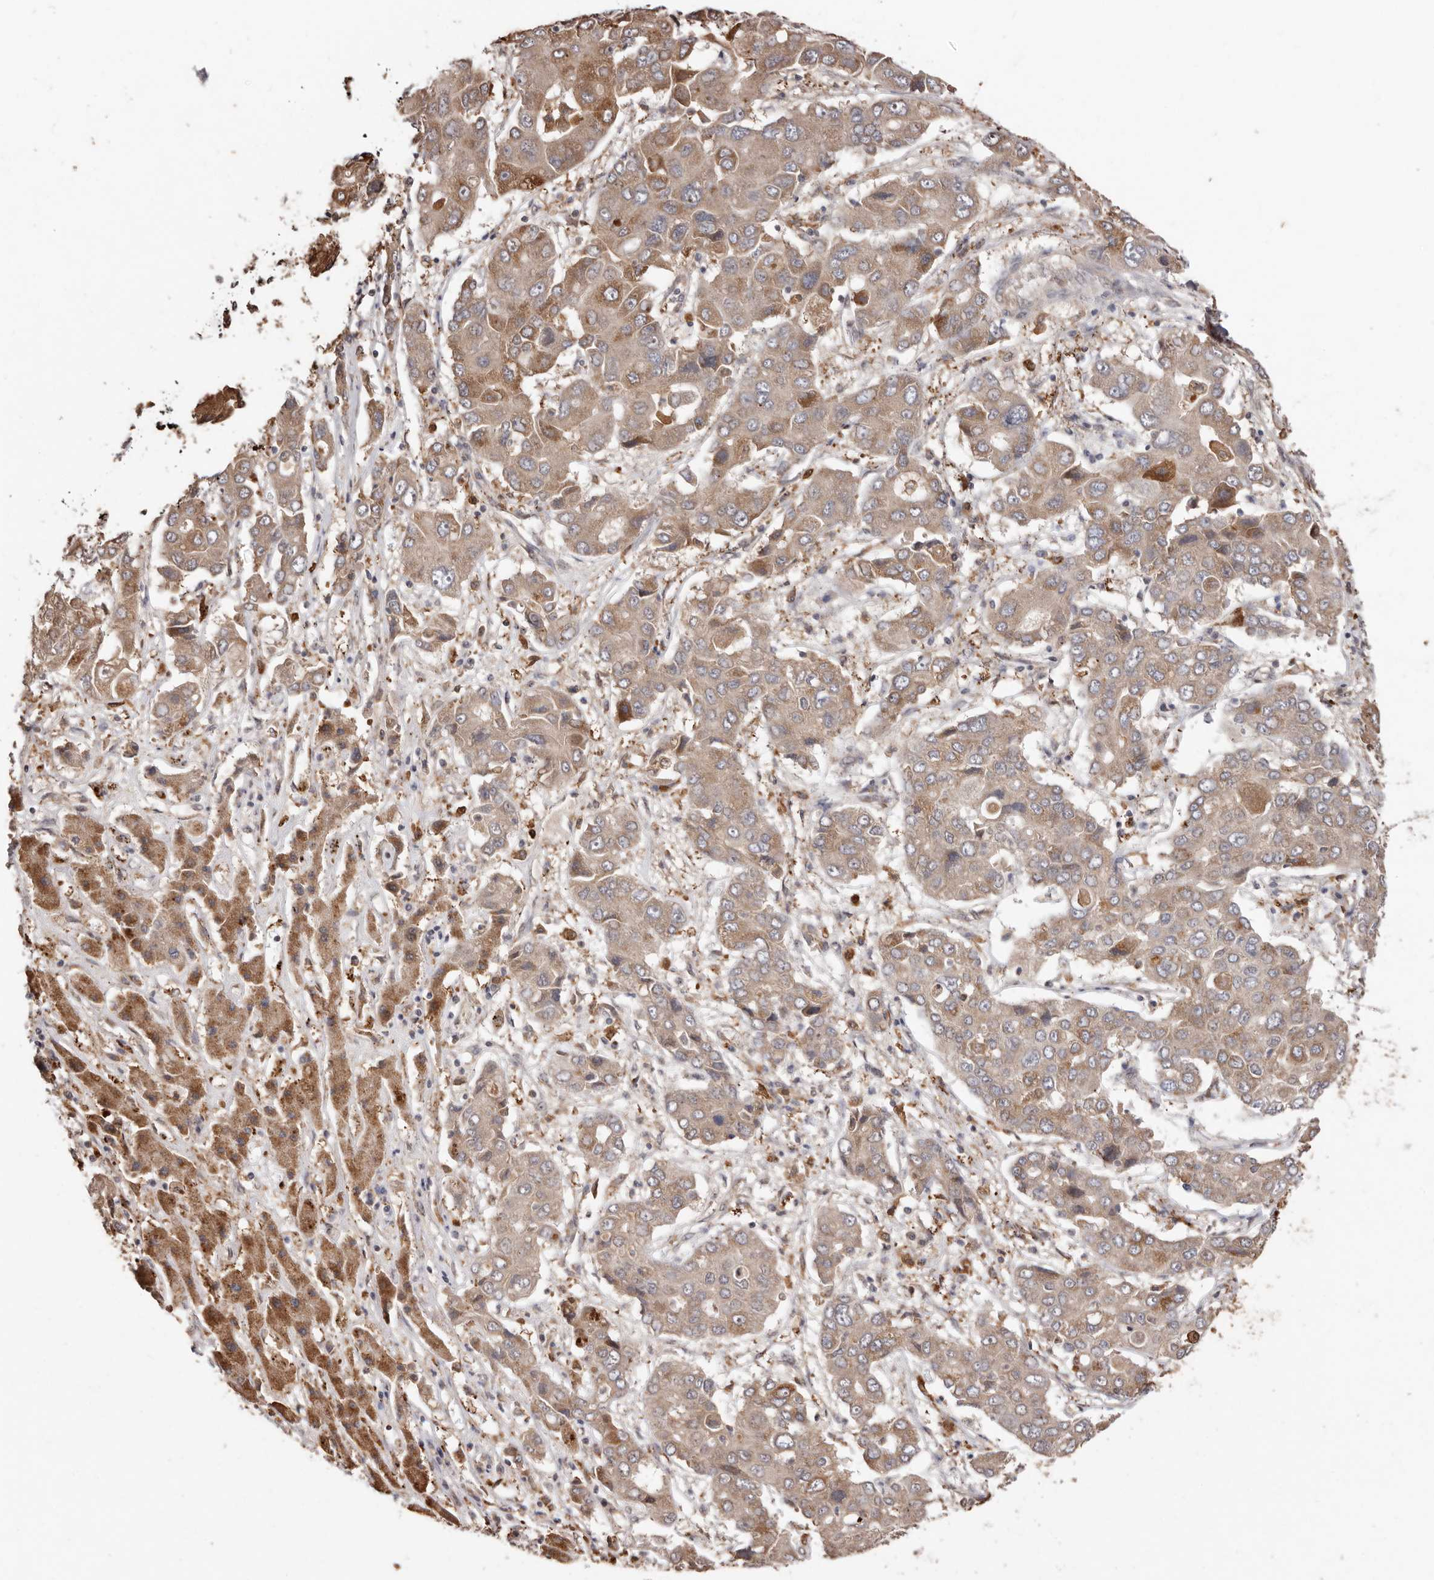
{"staining": {"intensity": "moderate", "quantity": ">75%", "location": "cytoplasmic/membranous"}, "tissue": "liver cancer", "cell_type": "Tumor cells", "image_type": "cancer", "snomed": [{"axis": "morphology", "description": "Cholangiocarcinoma"}, {"axis": "topography", "description": "Liver"}], "caption": "Liver cholangiocarcinoma stained for a protein (brown) exhibits moderate cytoplasmic/membranous positive staining in approximately >75% of tumor cells.", "gene": "RSPO2", "patient": {"sex": "male", "age": 67}}